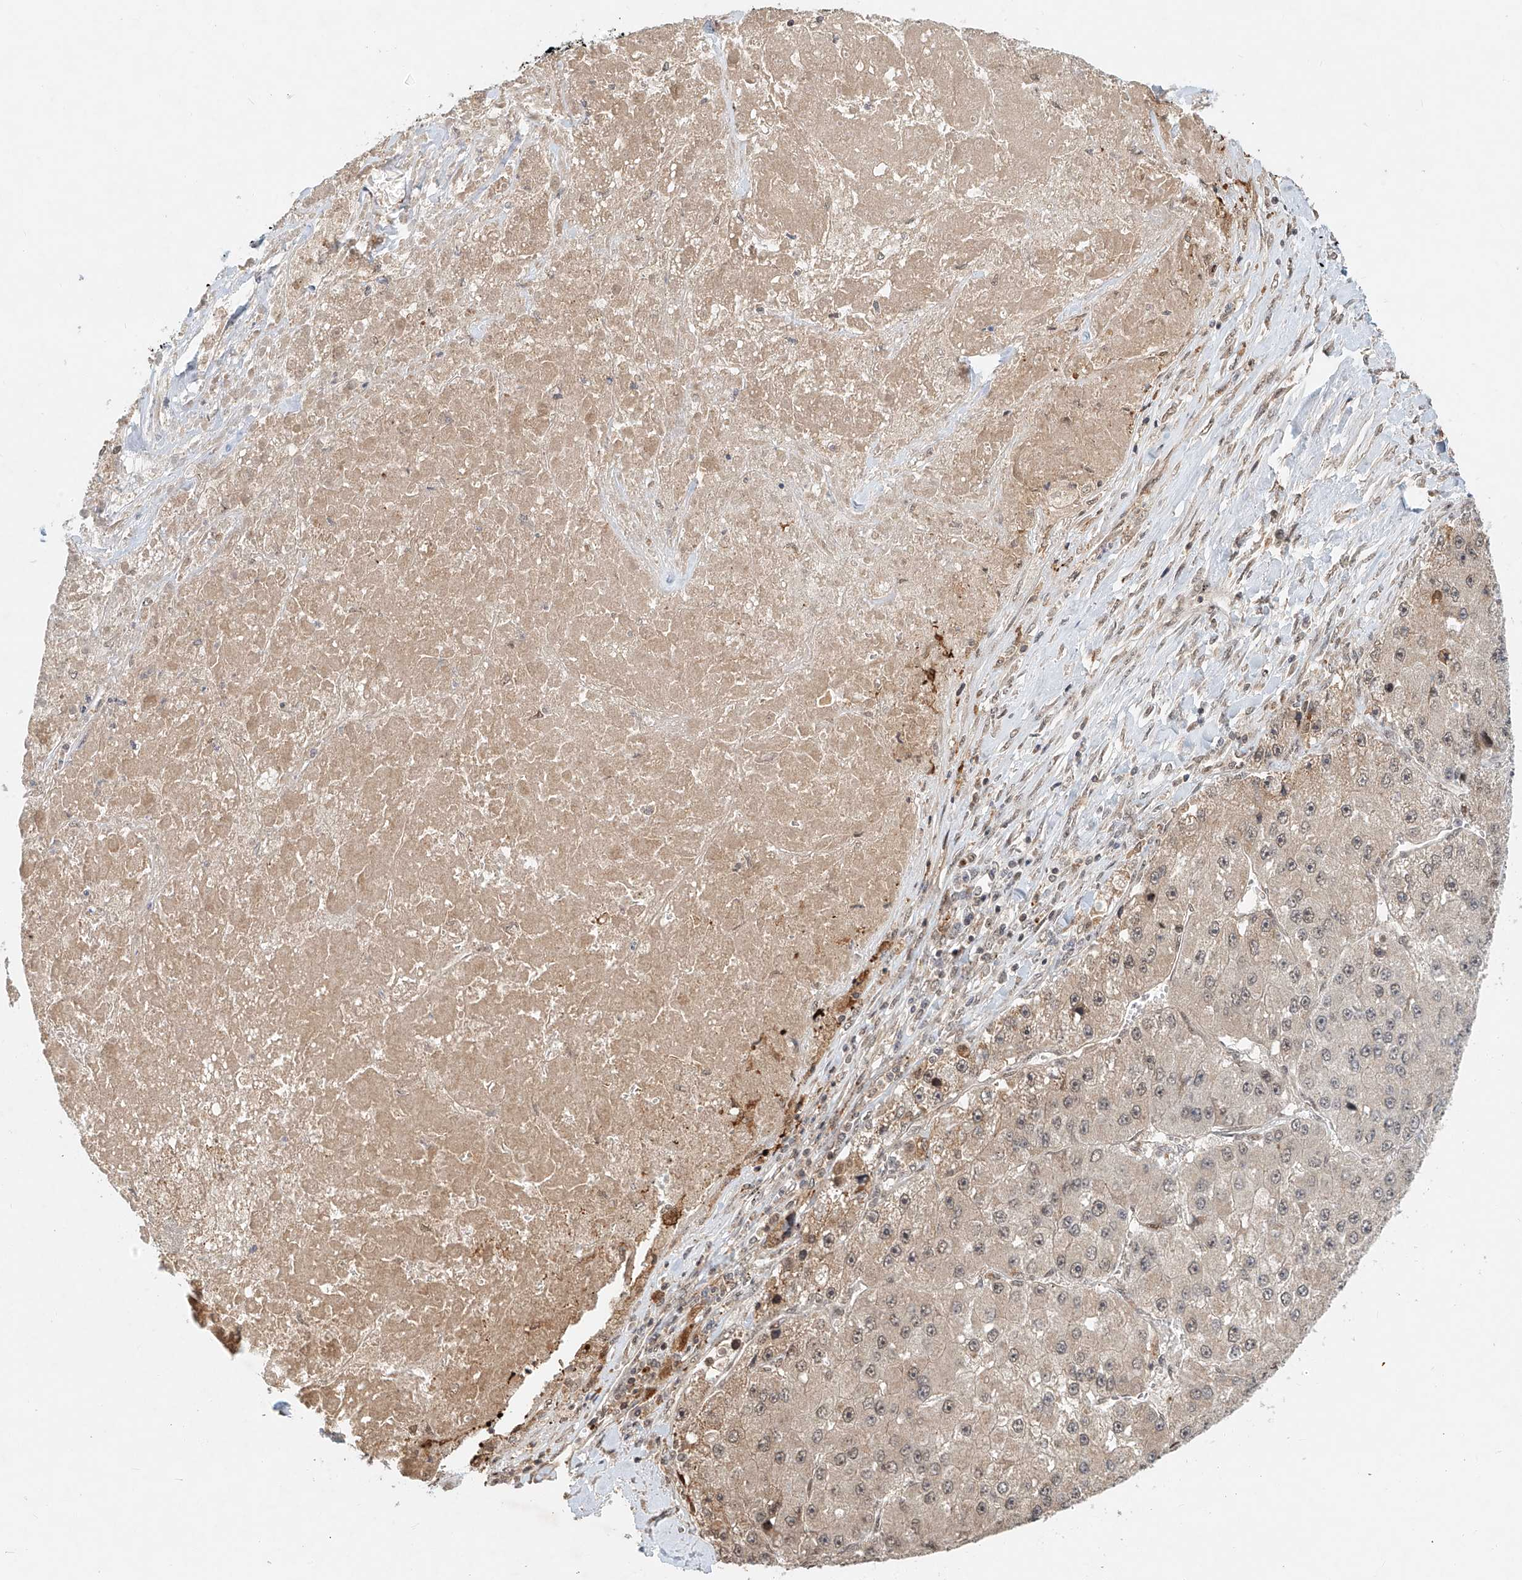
{"staining": {"intensity": "weak", "quantity": "<25%", "location": "cytoplasmic/membranous"}, "tissue": "liver cancer", "cell_type": "Tumor cells", "image_type": "cancer", "snomed": [{"axis": "morphology", "description": "Carcinoma, Hepatocellular, NOS"}, {"axis": "topography", "description": "Liver"}], "caption": "DAB immunohistochemical staining of human liver hepatocellular carcinoma displays no significant expression in tumor cells. (IHC, brightfield microscopy, high magnification).", "gene": "SYTL3", "patient": {"sex": "female", "age": 73}}